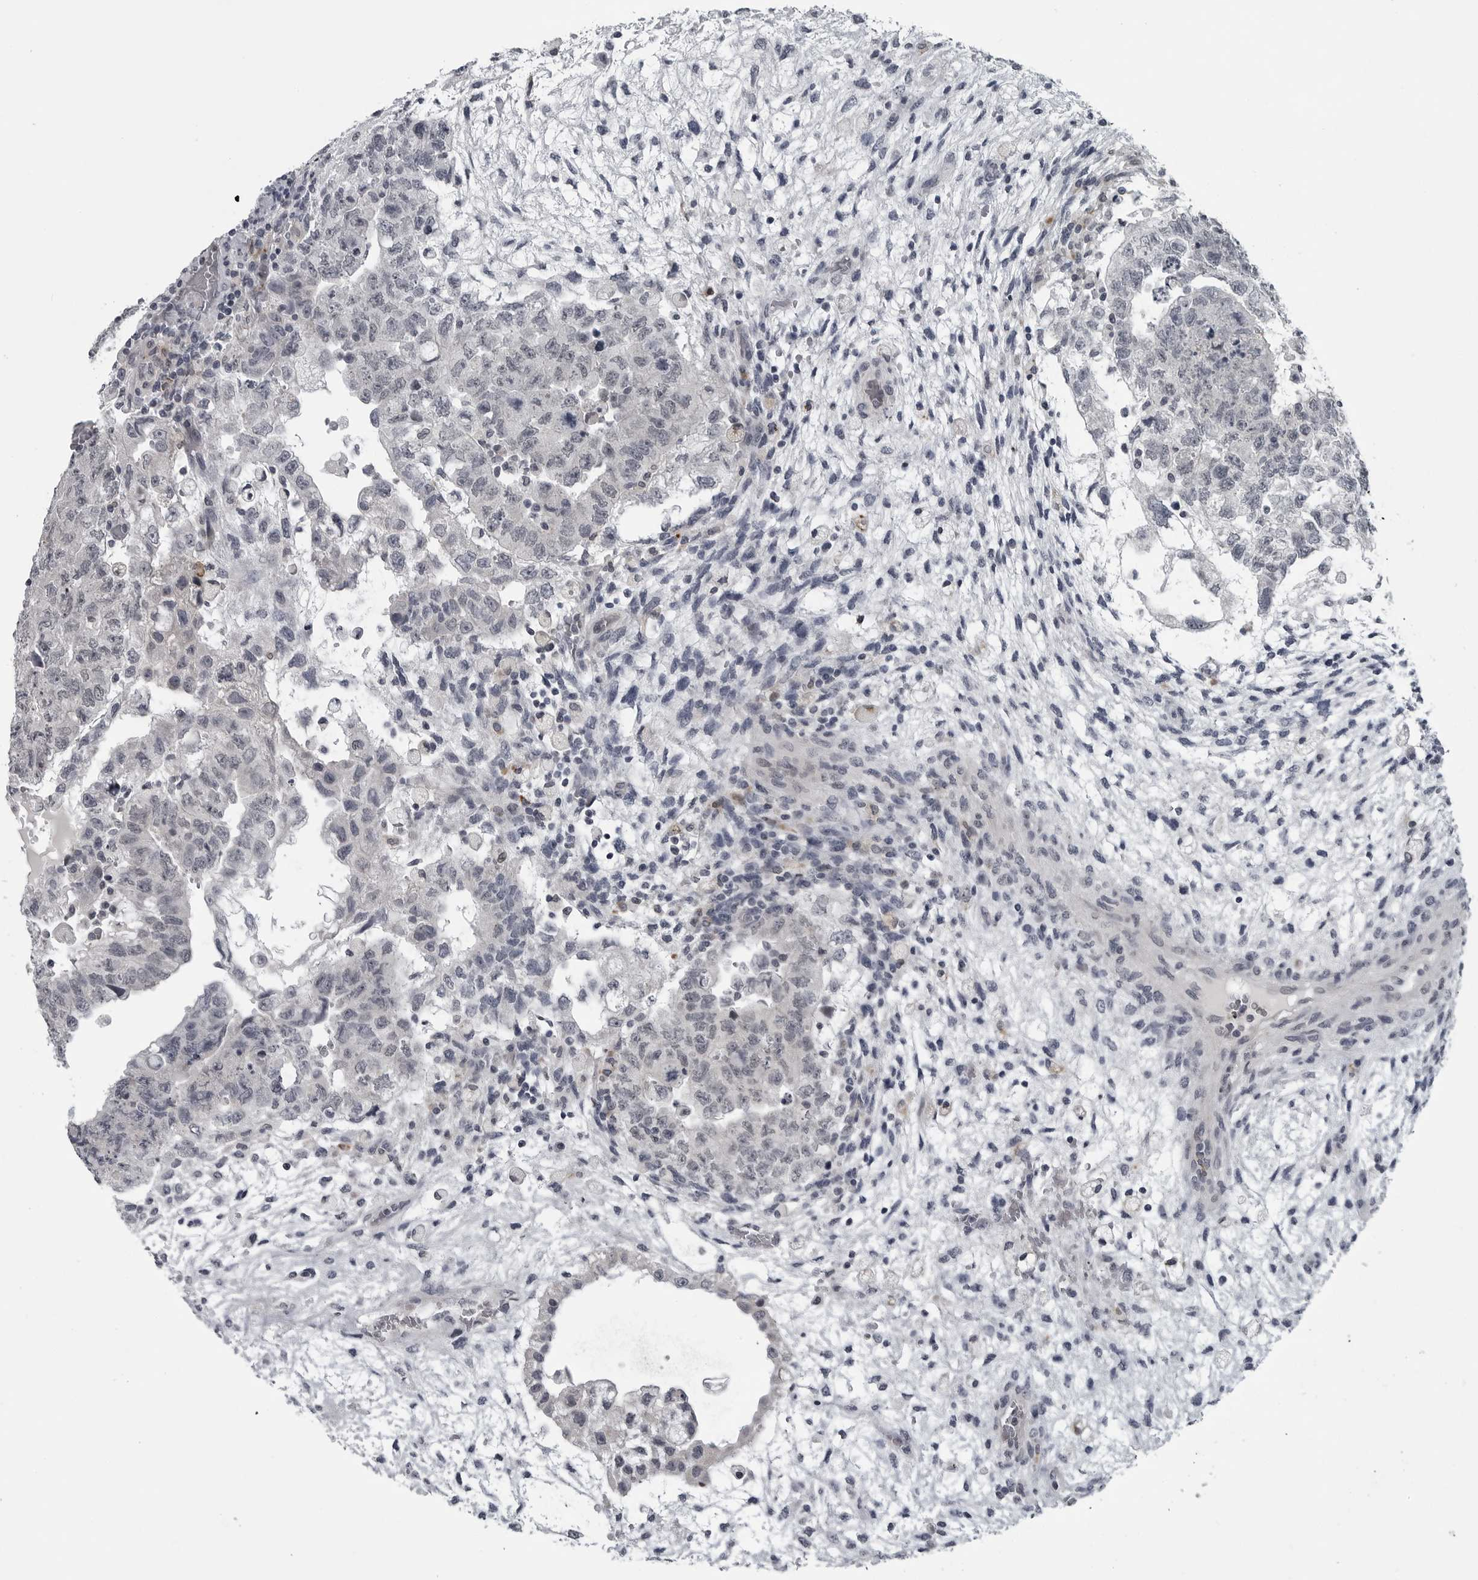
{"staining": {"intensity": "negative", "quantity": "none", "location": "none"}, "tissue": "testis cancer", "cell_type": "Tumor cells", "image_type": "cancer", "snomed": [{"axis": "morphology", "description": "Carcinoma, Embryonal, NOS"}, {"axis": "topography", "description": "Testis"}], "caption": "Immunohistochemistry (IHC) photomicrograph of human testis cancer (embryonal carcinoma) stained for a protein (brown), which shows no expression in tumor cells.", "gene": "LYSMD1", "patient": {"sex": "male", "age": 36}}